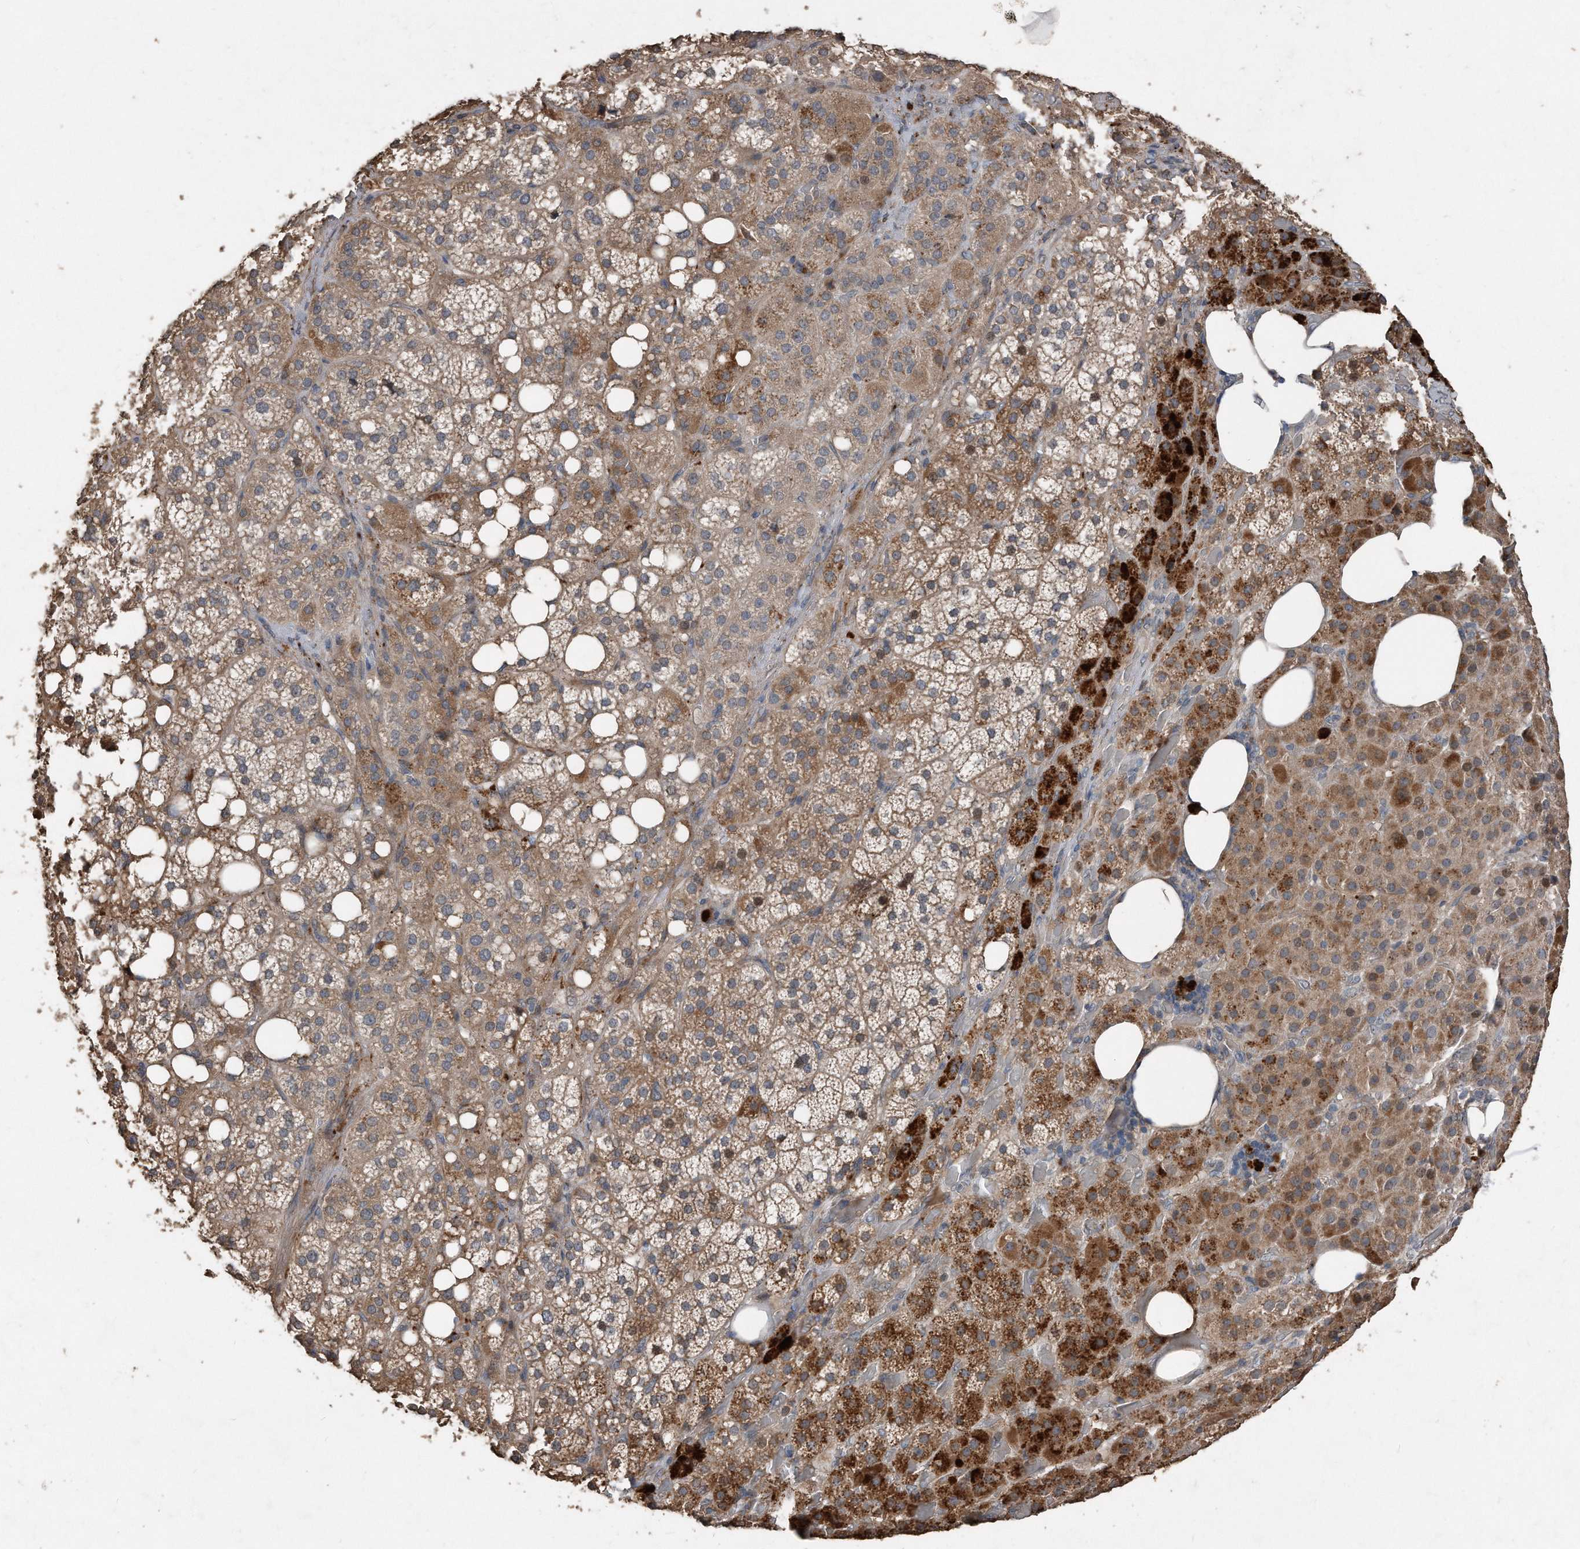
{"staining": {"intensity": "moderate", "quantity": ">75%", "location": "cytoplasmic/membranous,nuclear"}, "tissue": "adrenal gland", "cell_type": "Glandular cells", "image_type": "normal", "snomed": [{"axis": "morphology", "description": "Normal tissue, NOS"}, {"axis": "topography", "description": "Adrenal gland"}], "caption": "Moderate cytoplasmic/membranous,nuclear protein staining is present in about >75% of glandular cells in adrenal gland.", "gene": "ANKRD10", "patient": {"sex": "female", "age": 59}}